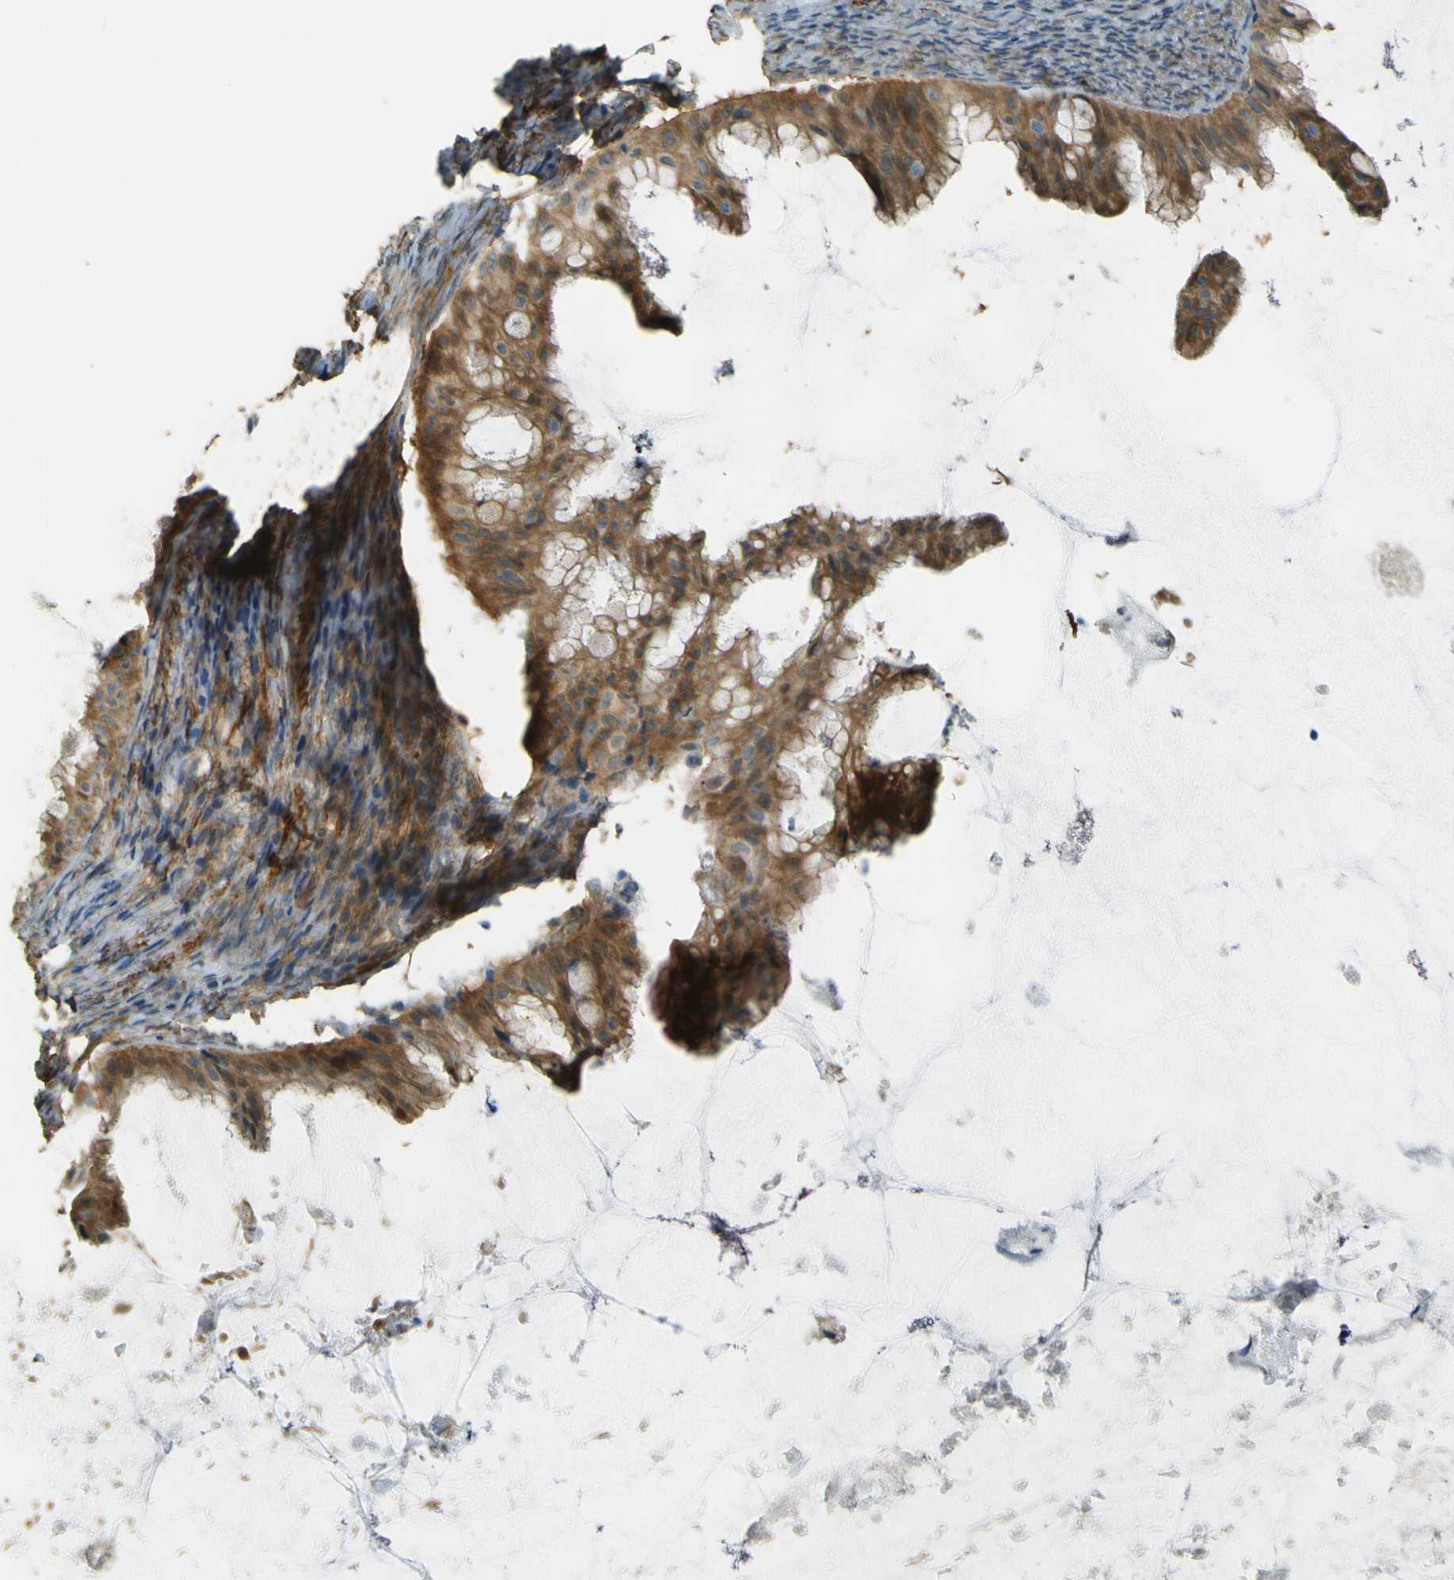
{"staining": {"intensity": "moderate", "quantity": ">75%", "location": "cytoplasmic/membranous"}, "tissue": "ovarian cancer", "cell_type": "Tumor cells", "image_type": "cancer", "snomed": [{"axis": "morphology", "description": "Cystadenocarcinoma, mucinous, NOS"}, {"axis": "topography", "description": "Ovary"}], "caption": "Immunohistochemistry (IHC) of human ovarian cancer (mucinous cystadenocarcinoma) shows medium levels of moderate cytoplasmic/membranous positivity in approximately >75% of tumor cells.", "gene": "NEXN", "patient": {"sex": "female", "age": 61}}